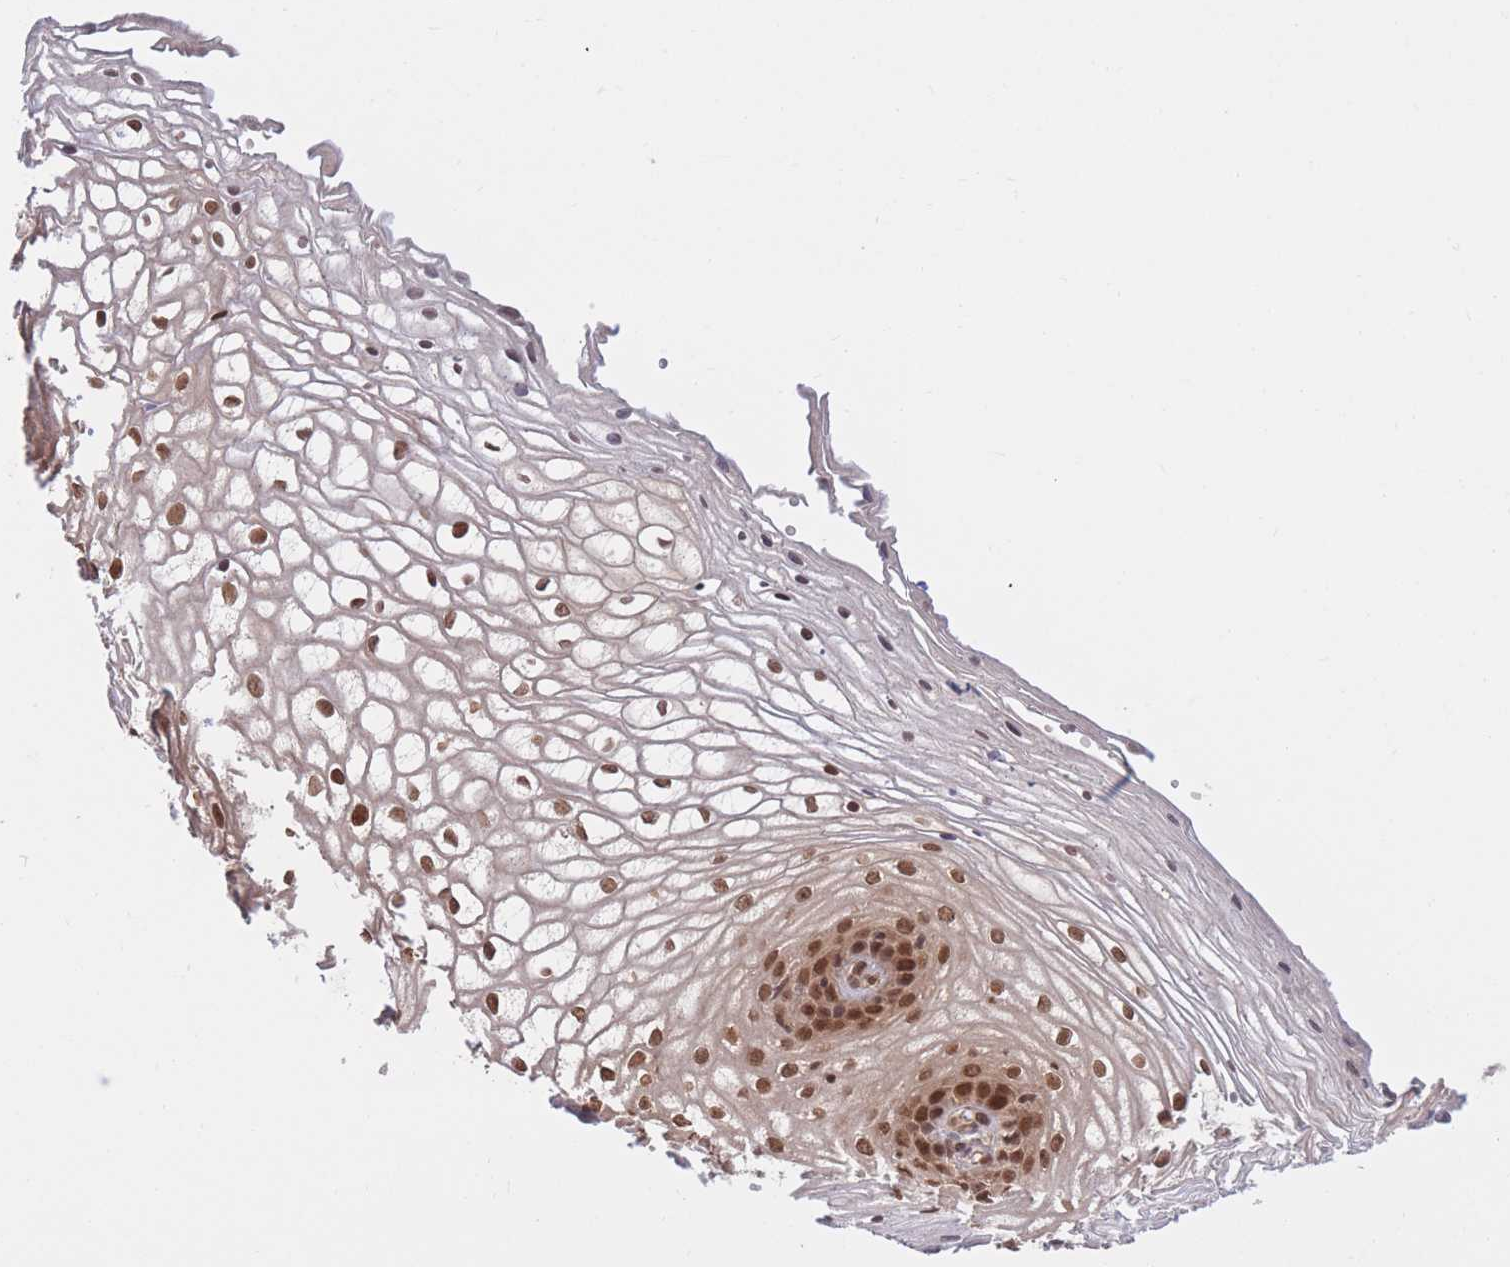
{"staining": {"intensity": "strong", "quantity": ">75%", "location": "nuclear"}, "tissue": "vagina", "cell_type": "Squamous epithelial cells", "image_type": "normal", "snomed": [{"axis": "morphology", "description": "Normal tissue, NOS"}, {"axis": "topography", "description": "Vagina"}], "caption": "An immunohistochemistry (IHC) histopathology image of unremarkable tissue is shown. Protein staining in brown labels strong nuclear positivity in vagina within squamous epithelial cells. The protein of interest is stained brown, and the nuclei are stained in blue (DAB IHC with brightfield microscopy, high magnification).", "gene": "SRA1", "patient": {"sex": "female", "age": 34}}